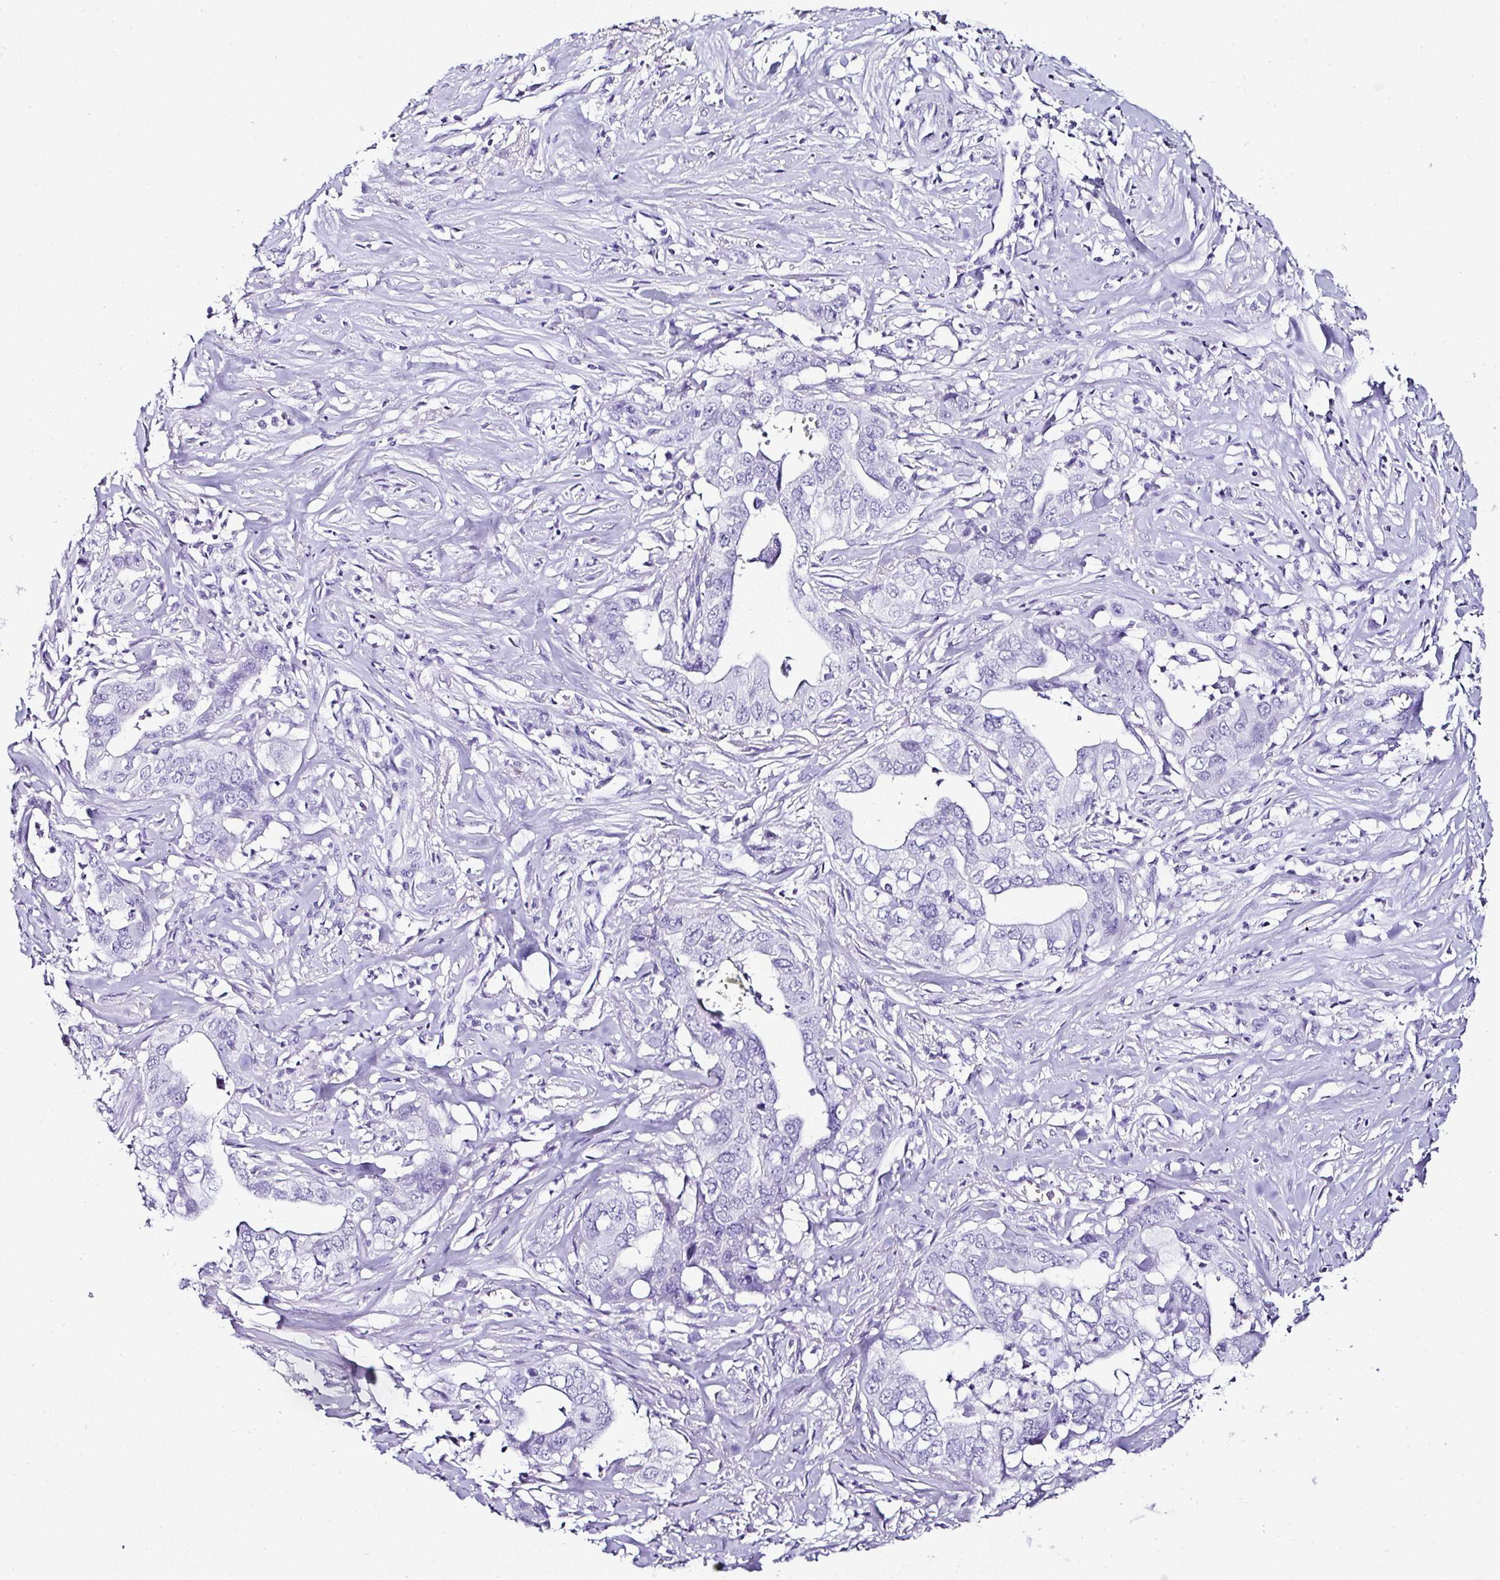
{"staining": {"intensity": "negative", "quantity": "none", "location": "none"}, "tissue": "liver cancer", "cell_type": "Tumor cells", "image_type": "cancer", "snomed": [{"axis": "morphology", "description": "Cholangiocarcinoma"}, {"axis": "topography", "description": "Liver"}], "caption": "This is a histopathology image of IHC staining of liver cholangiocarcinoma, which shows no positivity in tumor cells.", "gene": "SERPINB3", "patient": {"sex": "female", "age": 79}}